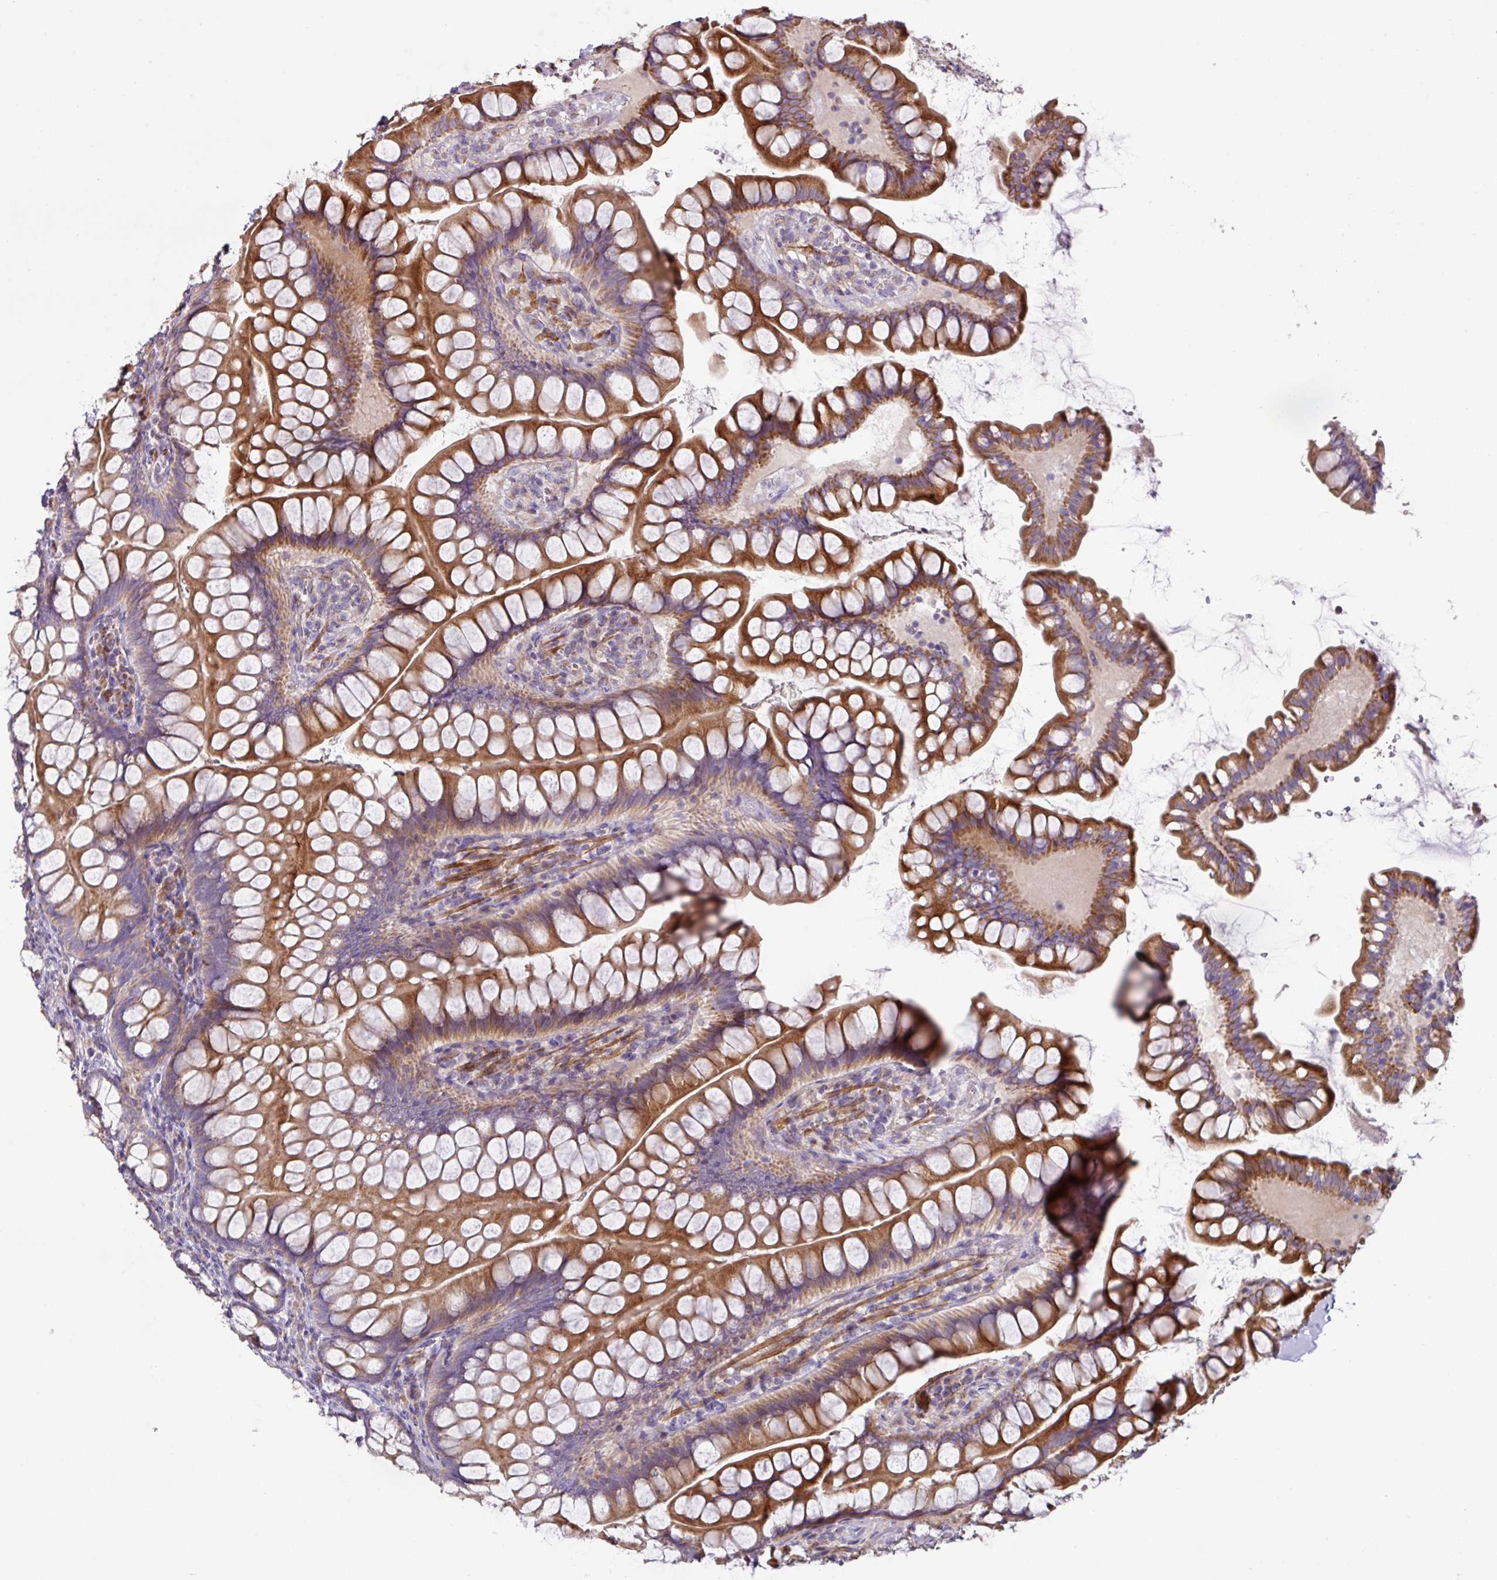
{"staining": {"intensity": "moderate", "quantity": ">75%", "location": "cytoplasmic/membranous"}, "tissue": "small intestine", "cell_type": "Glandular cells", "image_type": "normal", "snomed": [{"axis": "morphology", "description": "Normal tissue, NOS"}, {"axis": "topography", "description": "Small intestine"}], "caption": "Immunohistochemical staining of unremarkable human small intestine exhibits moderate cytoplasmic/membranous protein staining in approximately >75% of glandular cells.", "gene": "MRRF", "patient": {"sex": "male", "age": 70}}